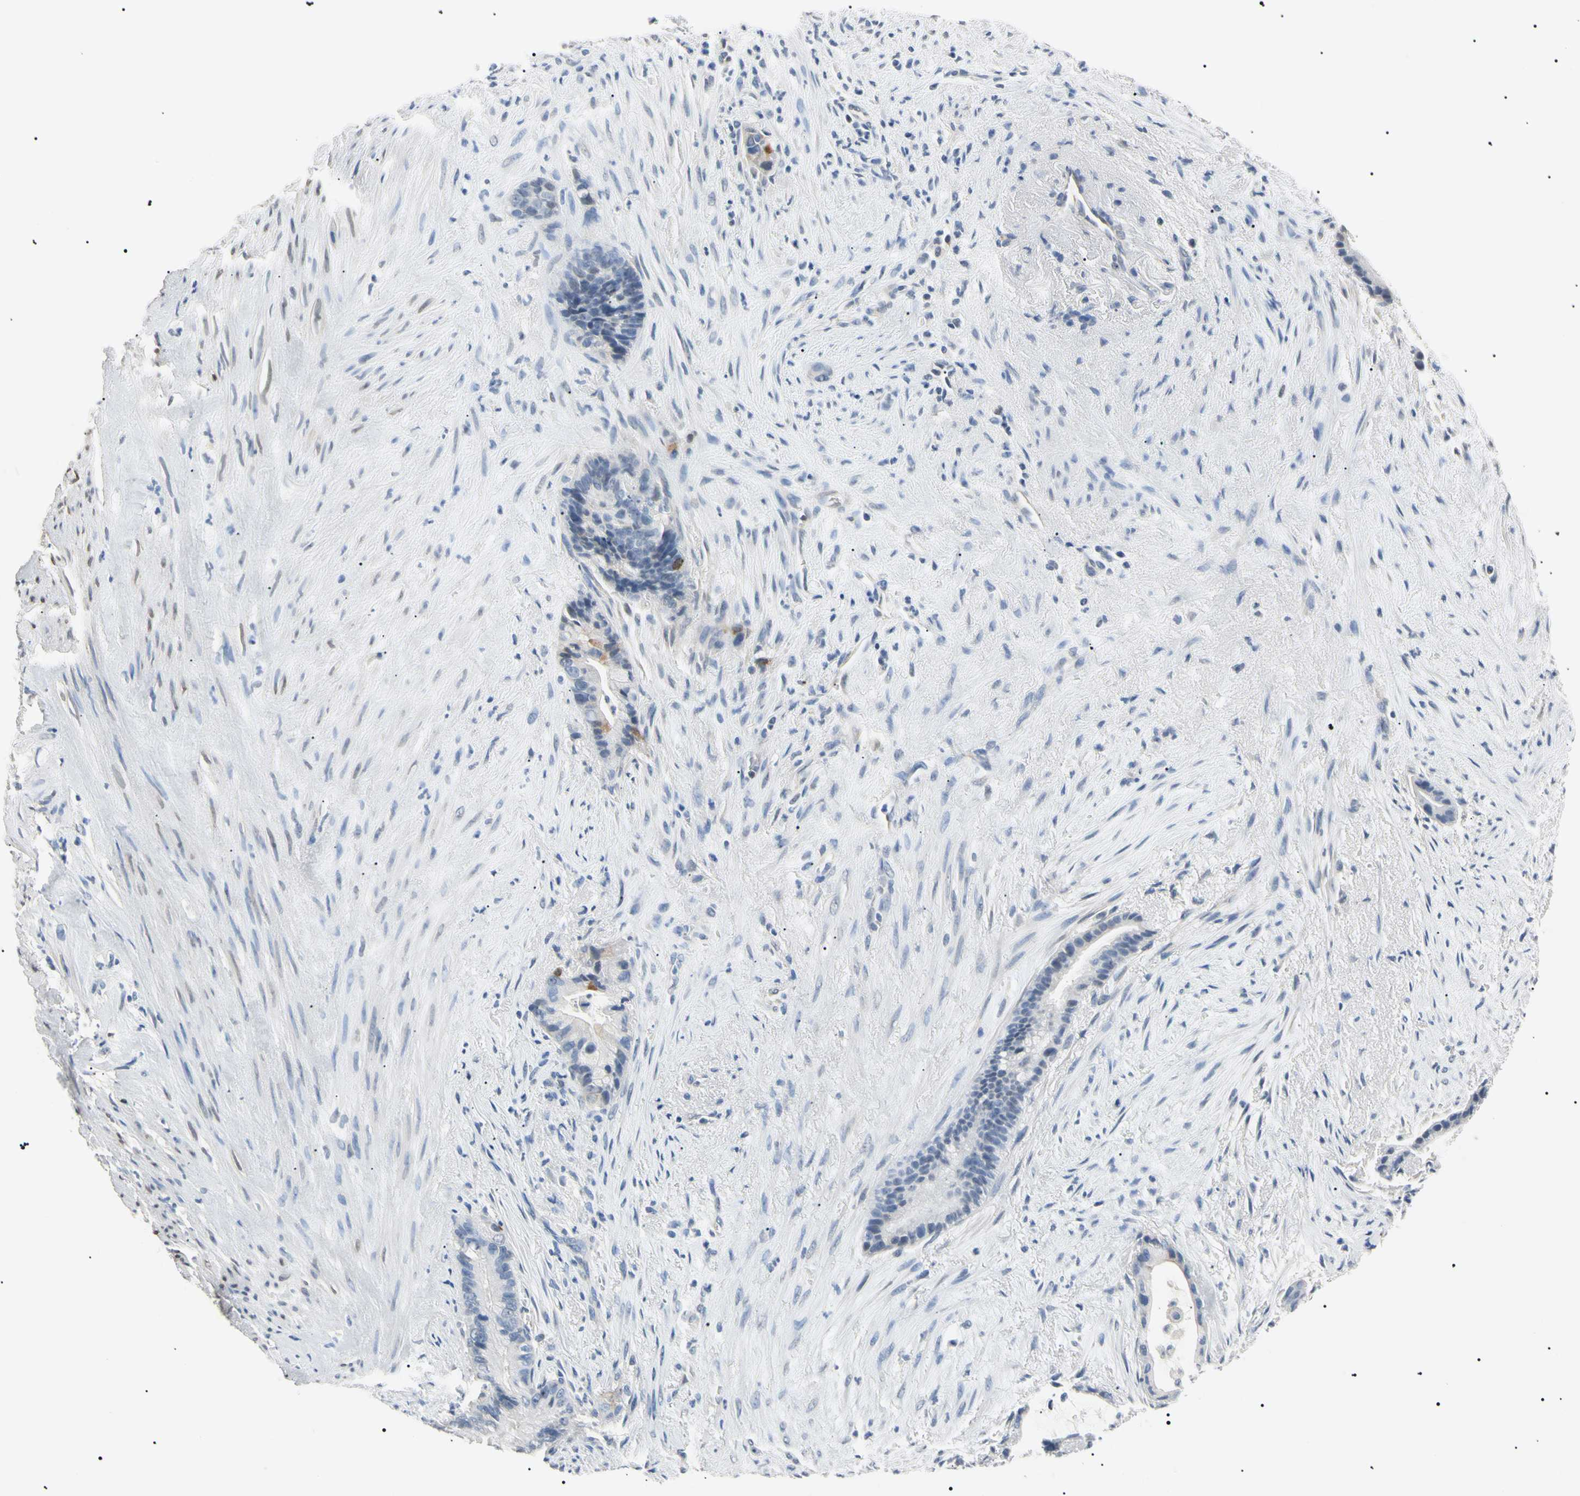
{"staining": {"intensity": "negative", "quantity": "none", "location": "none"}, "tissue": "liver cancer", "cell_type": "Tumor cells", "image_type": "cancer", "snomed": [{"axis": "morphology", "description": "Cholangiocarcinoma"}, {"axis": "topography", "description": "Liver"}], "caption": "There is no significant expression in tumor cells of liver cholangiocarcinoma.", "gene": "CGB3", "patient": {"sex": "female", "age": 55}}